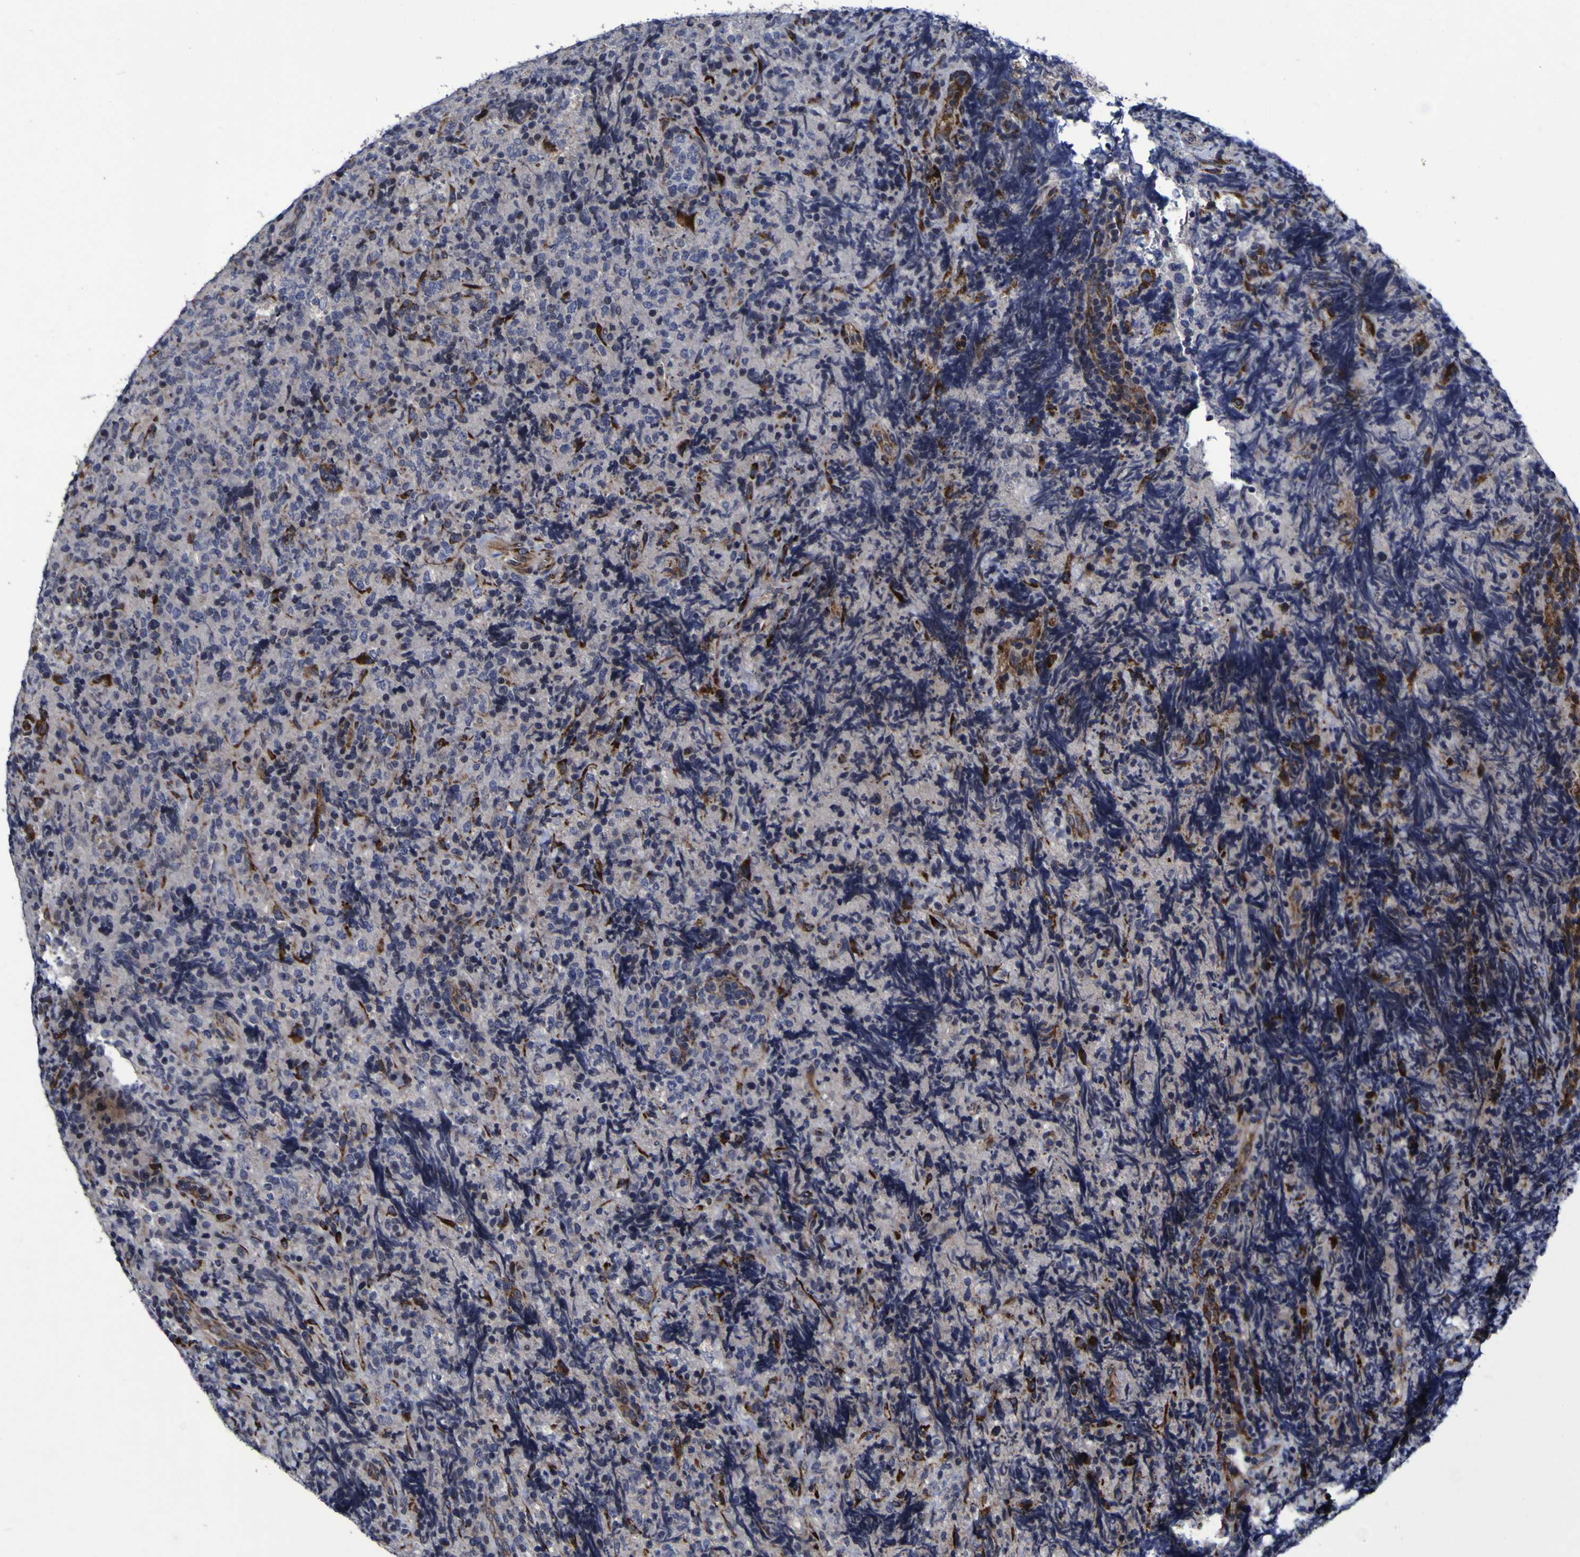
{"staining": {"intensity": "negative", "quantity": "none", "location": "none"}, "tissue": "lymphoma", "cell_type": "Tumor cells", "image_type": "cancer", "snomed": [{"axis": "morphology", "description": "Malignant lymphoma, non-Hodgkin's type, High grade"}, {"axis": "topography", "description": "Tonsil"}], "caption": "High-grade malignant lymphoma, non-Hodgkin's type stained for a protein using immunohistochemistry displays no positivity tumor cells.", "gene": "P3H1", "patient": {"sex": "female", "age": 36}}